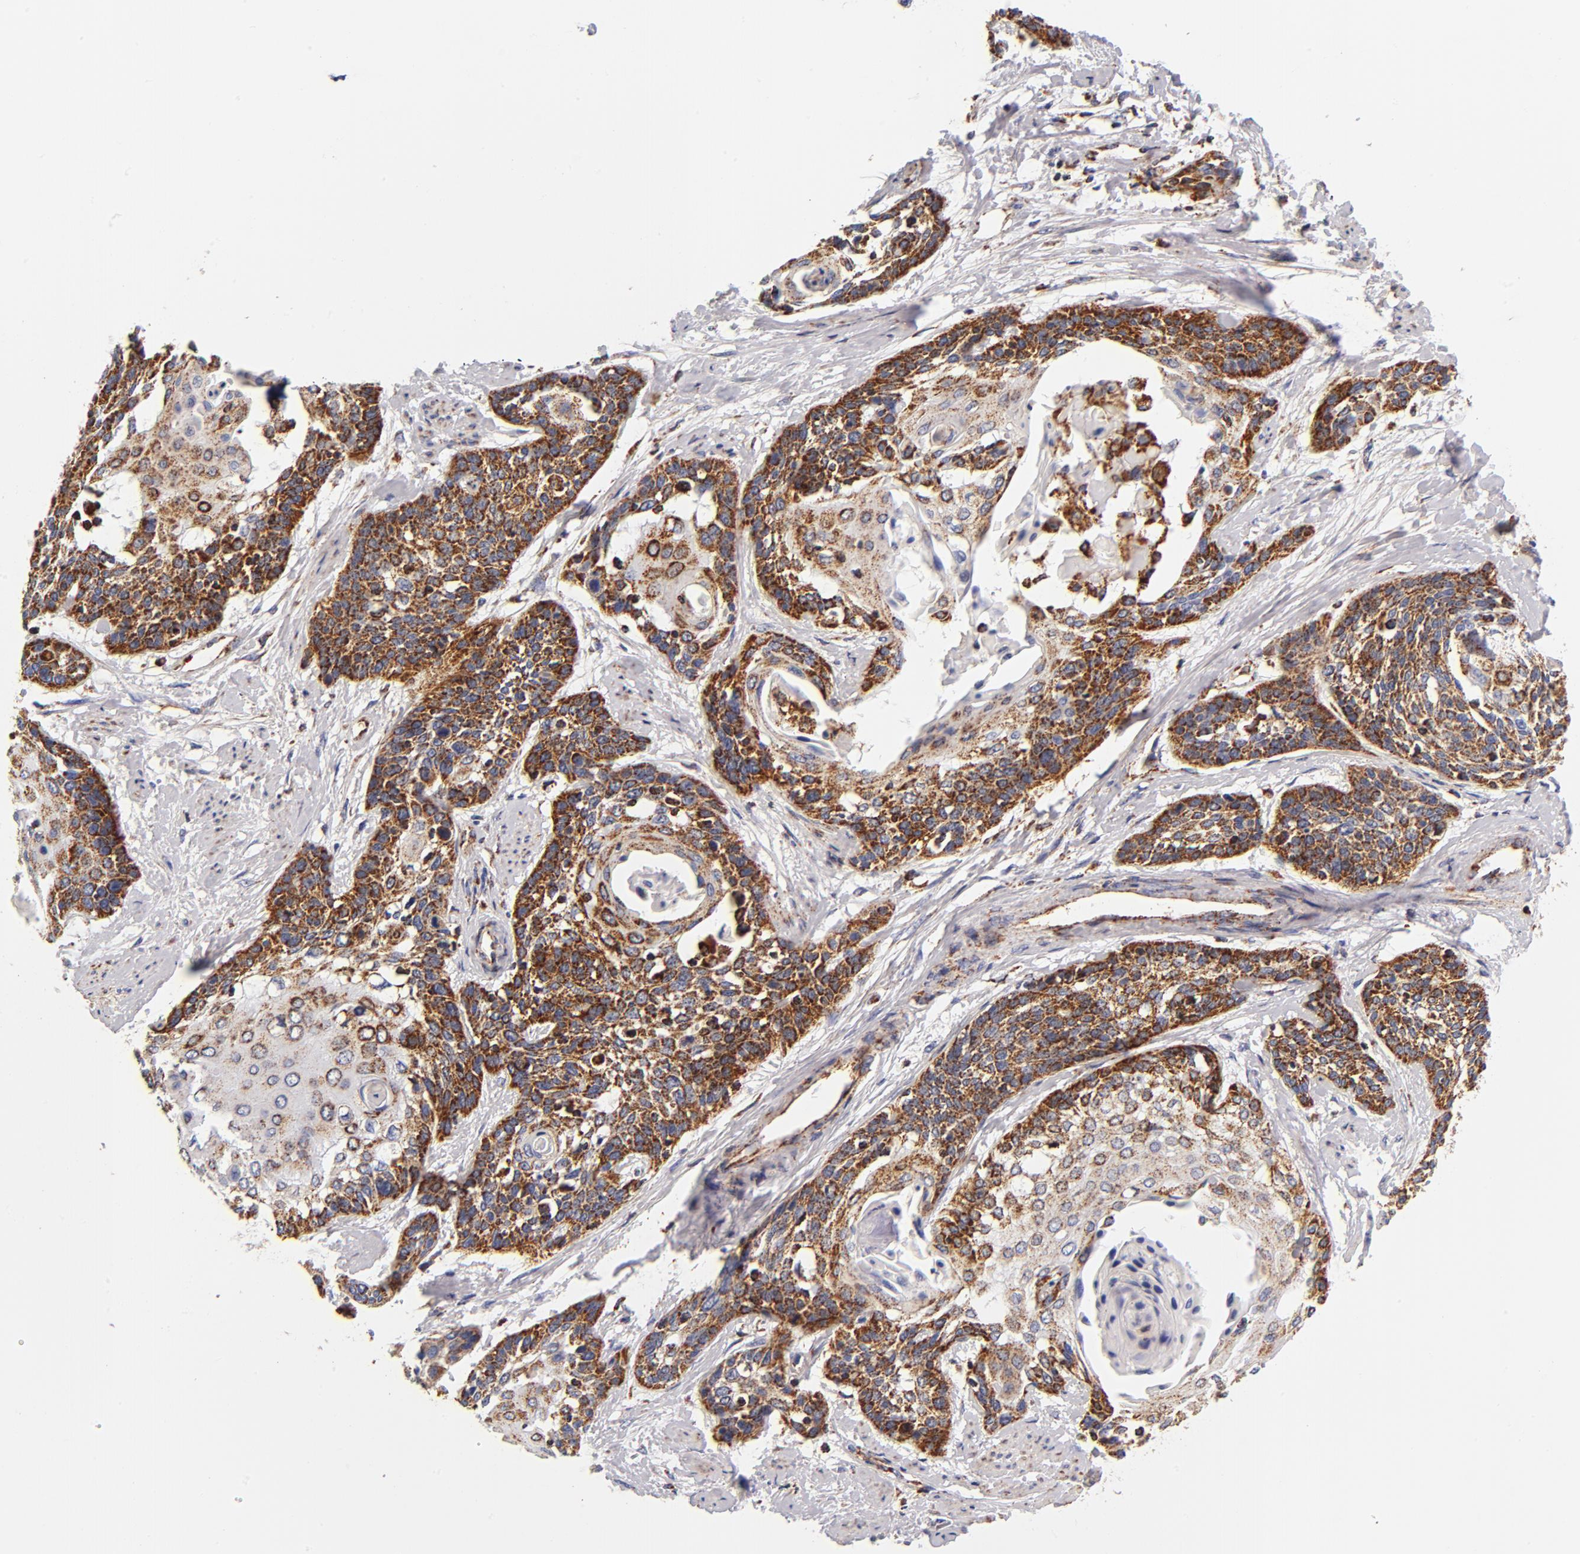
{"staining": {"intensity": "strong", "quantity": ">75%", "location": "cytoplasmic/membranous"}, "tissue": "cervical cancer", "cell_type": "Tumor cells", "image_type": "cancer", "snomed": [{"axis": "morphology", "description": "Squamous cell carcinoma, NOS"}, {"axis": "topography", "description": "Cervix"}], "caption": "Protein analysis of cervical squamous cell carcinoma tissue displays strong cytoplasmic/membranous expression in approximately >75% of tumor cells. (DAB (3,3'-diaminobenzidine) = brown stain, brightfield microscopy at high magnification).", "gene": "ECHS1", "patient": {"sex": "female", "age": 57}}